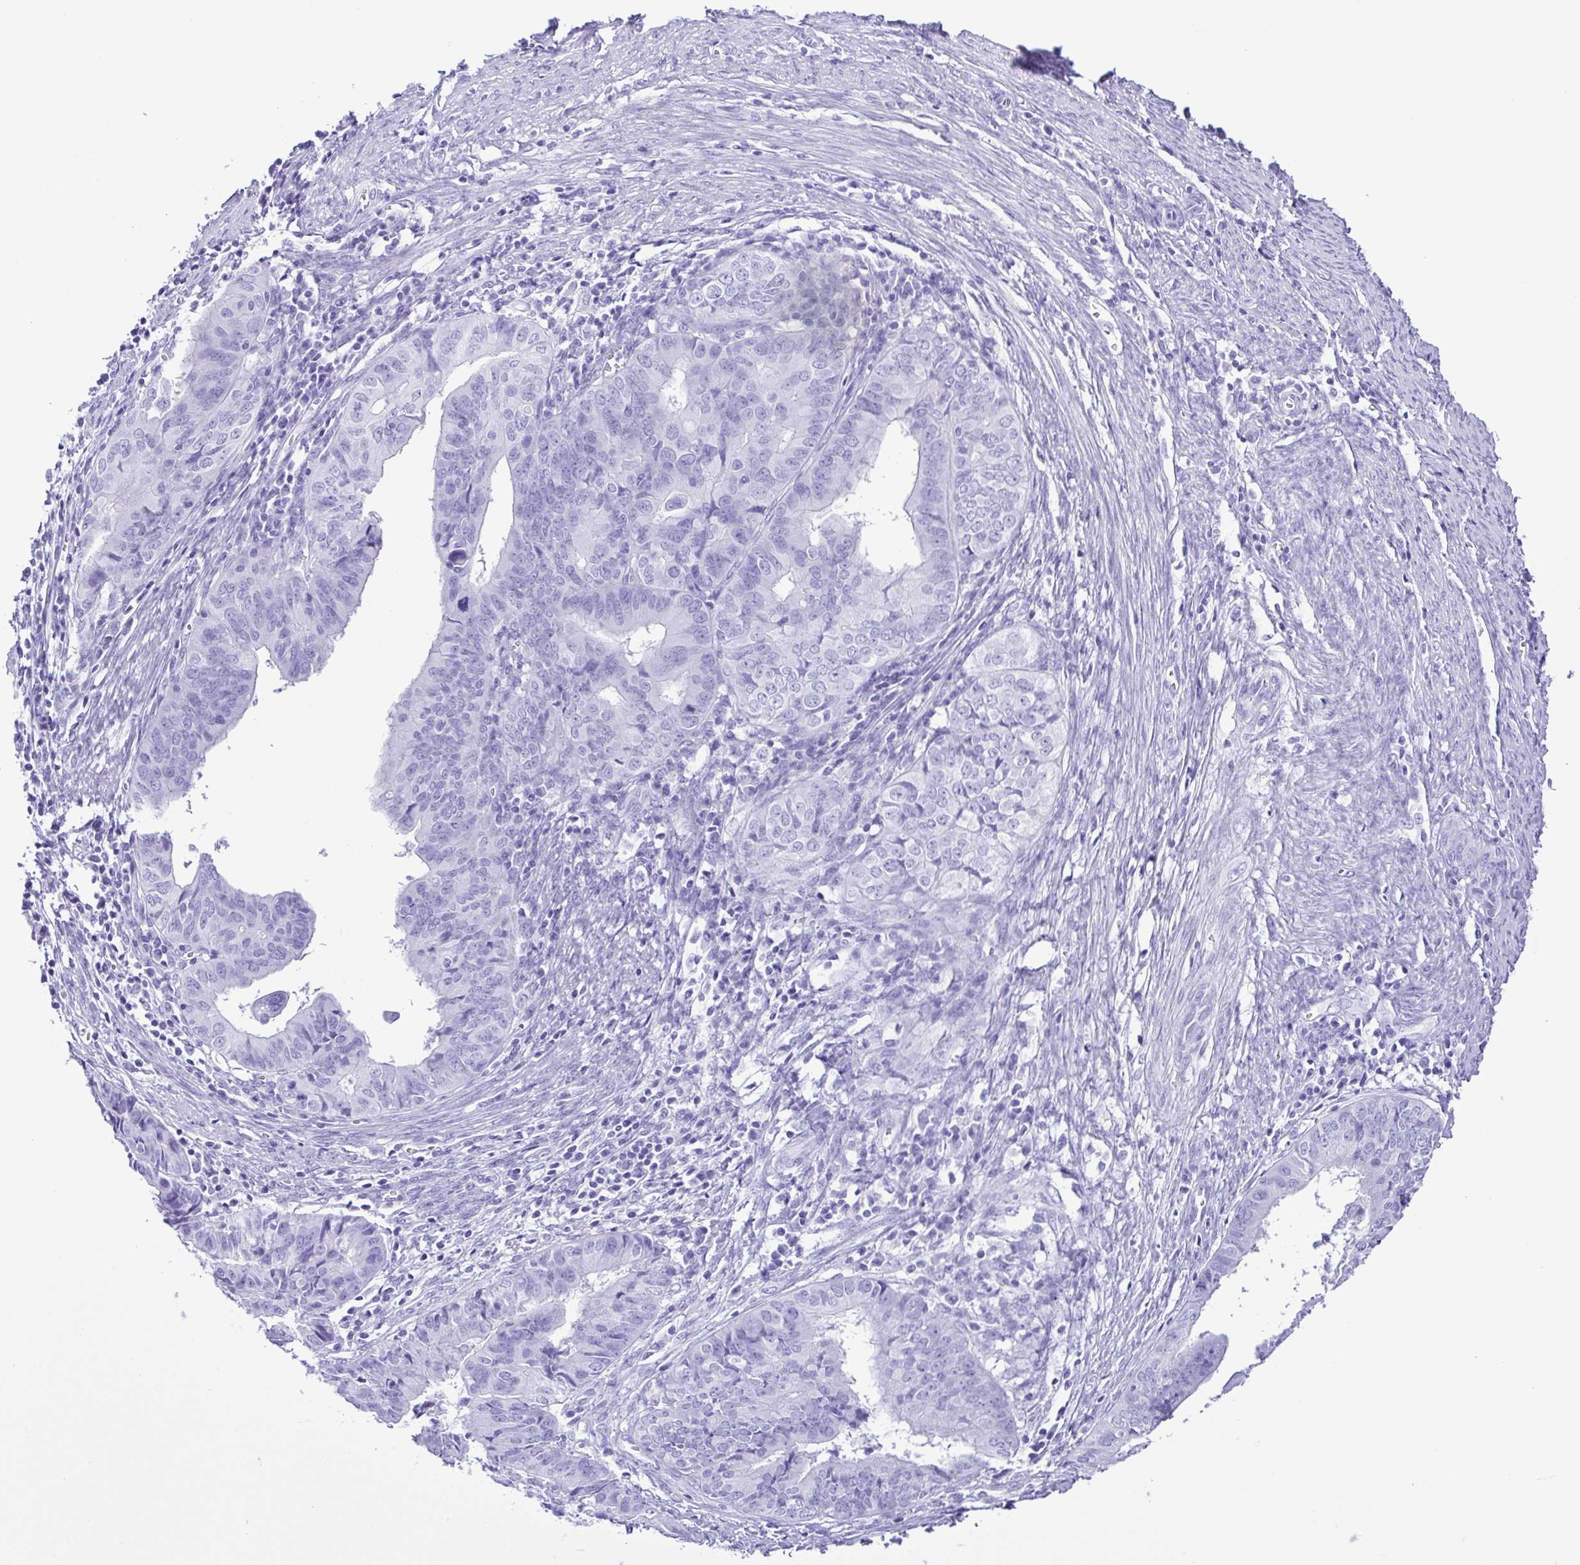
{"staining": {"intensity": "negative", "quantity": "none", "location": "none"}, "tissue": "endometrial cancer", "cell_type": "Tumor cells", "image_type": "cancer", "snomed": [{"axis": "morphology", "description": "Adenocarcinoma, NOS"}, {"axis": "topography", "description": "Endometrium"}], "caption": "The IHC micrograph has no significant staining in tumor cells of endometrial cancer tissue. The staining is performed using DAB brown chromogen with nuclei counter-stained in using hematoxylin.", "gene": "SYT1", "patient": {"sex": "female", "age": 65}}